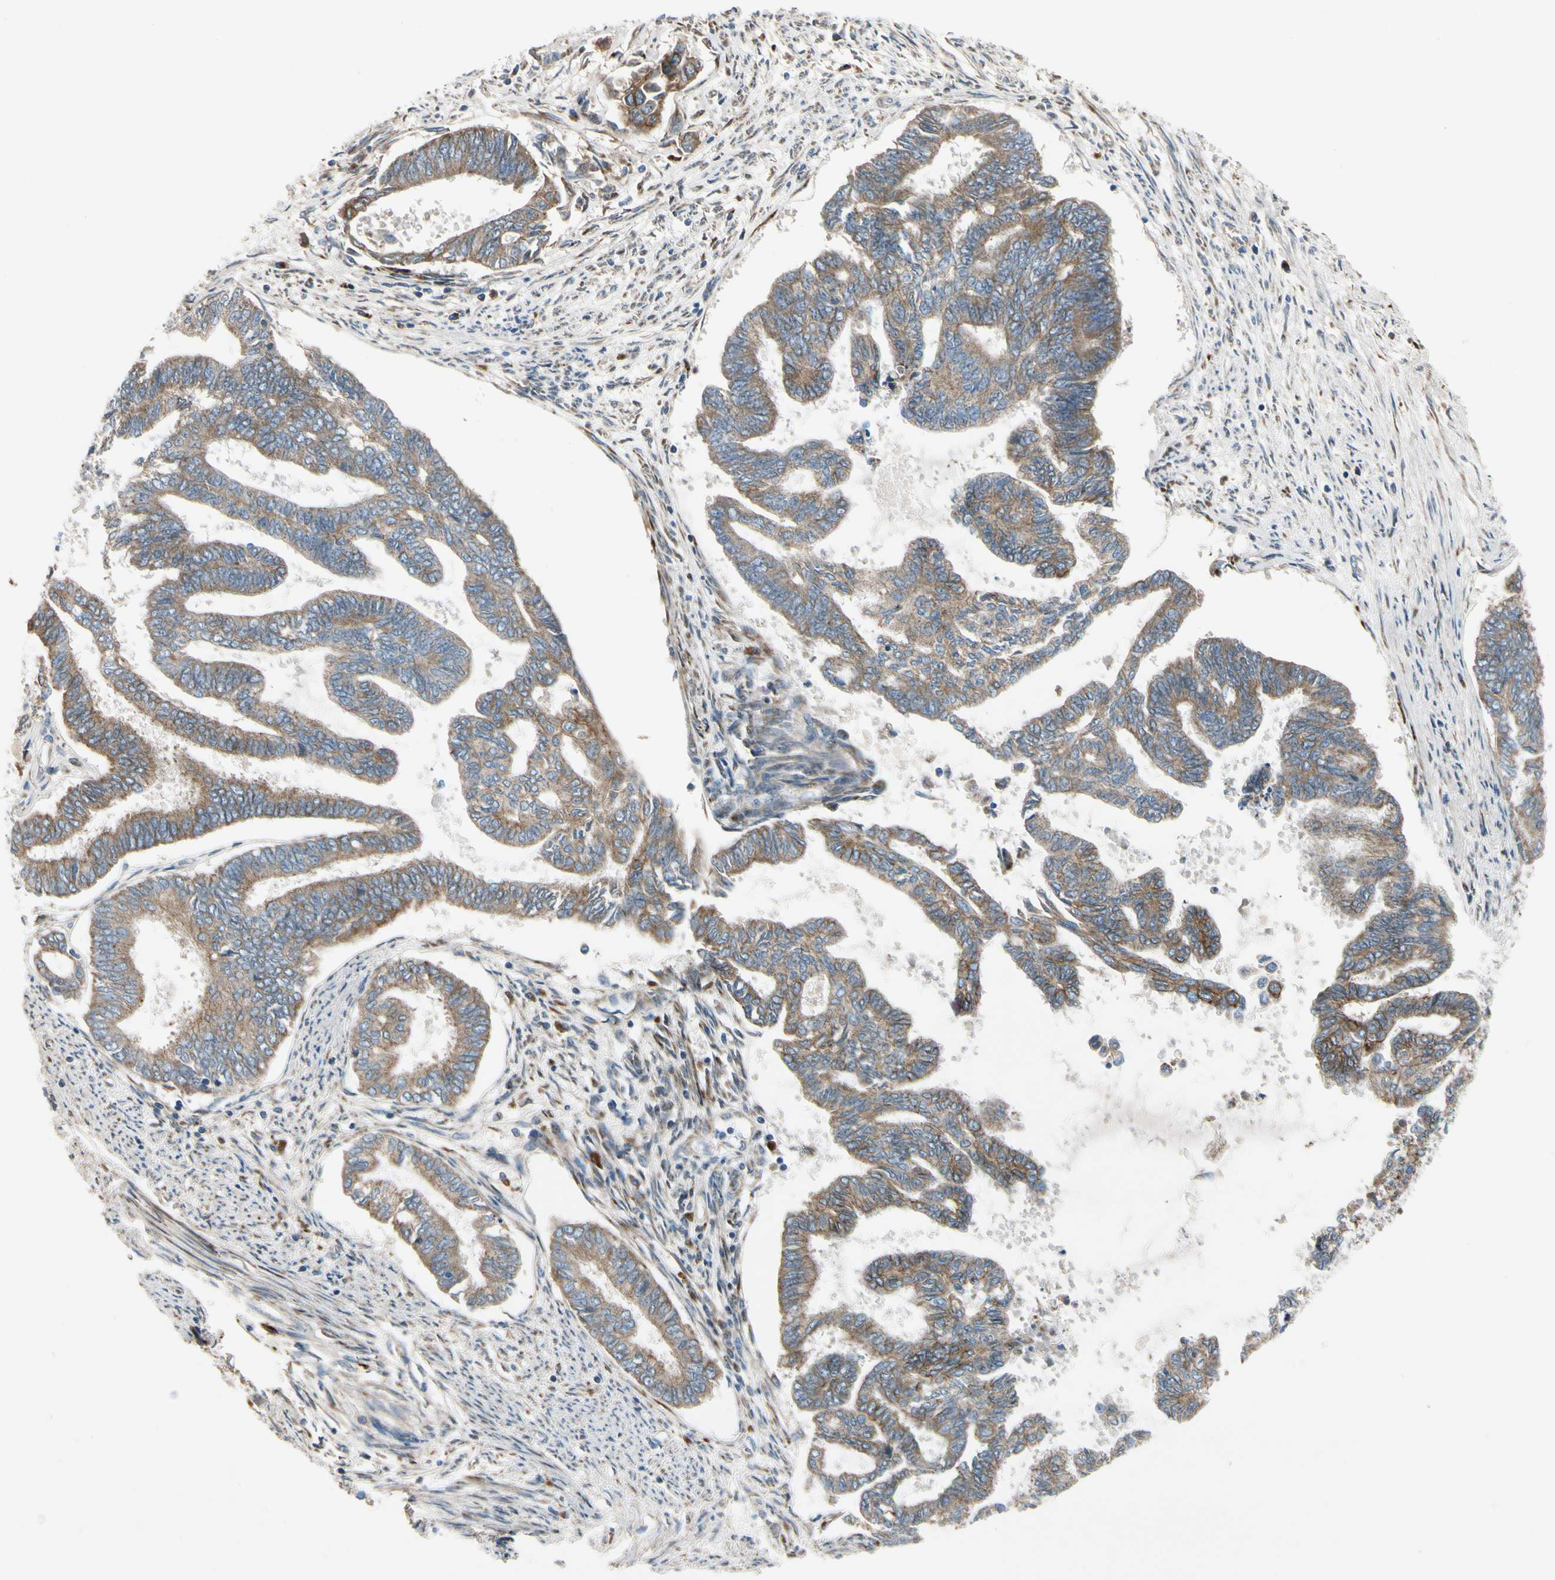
{"staining": {"intensity": "moderate", "quantity": ">75%", "location": "cytoplasmic/membranous"}, "tissue": "endometrial cancer", "cell_type": "Tumor cells", "image_type": "cancer", "snomed": [{"axis": "morphology", "description": "Adenocarcinoma, NOS"}, {"axis": "topography", "description": "Endometrium"}], "caption": "Human endometrial cancer stained with a brown dye exhibits moderate cytoplasmic/membranous positive expression in approximately >75% of tumor cells.", "gene": "MST1R", "patient": {"sex": "female", "age": 86}}